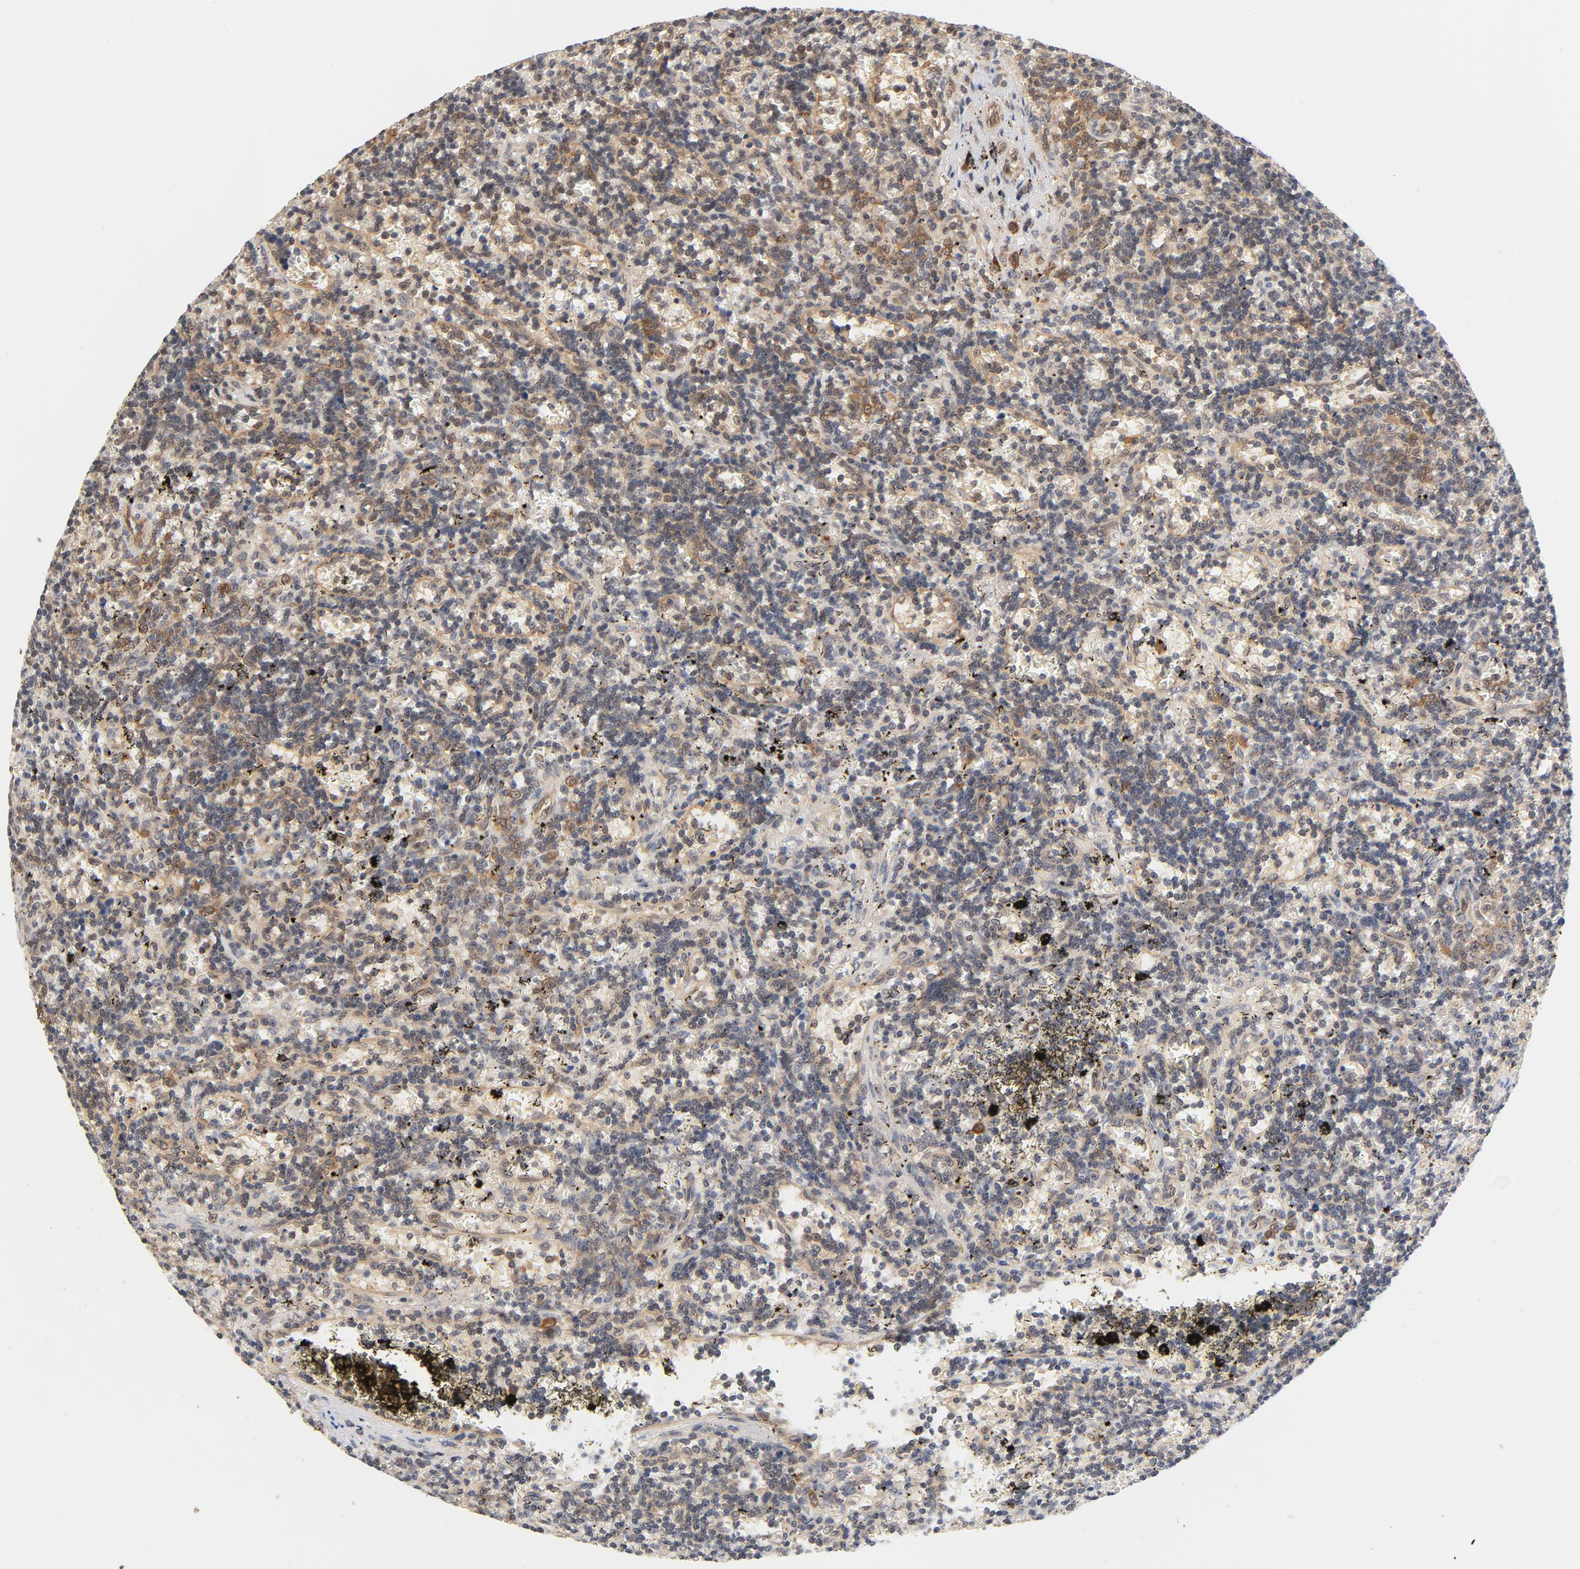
{"staining": {"intensity": "moderate", "quantity": "25%-75%", "location": "cytoplasmic/membranous,nuclear"}, "tissue": "lymphoma", "cell_type": "Tumor cells", "image_type": "cancer", "snomed": [{"axis": "morphology", "description": "Malignant lymphoma, non-Hodgkin's type, Low grade"}, {"axis": "topography", "description": "Spleen"}], "caption": "DAB immunohistochemical staining of human low-grade malignant lymphoma, non-Hodgkin's type demonstrates moderate cytoplasmic/membranous and nuclear protein positivity in about 25%-75% of tumor cells.", "gene": "EIF4E", "patient": {"sex": "male", "age": 60}}